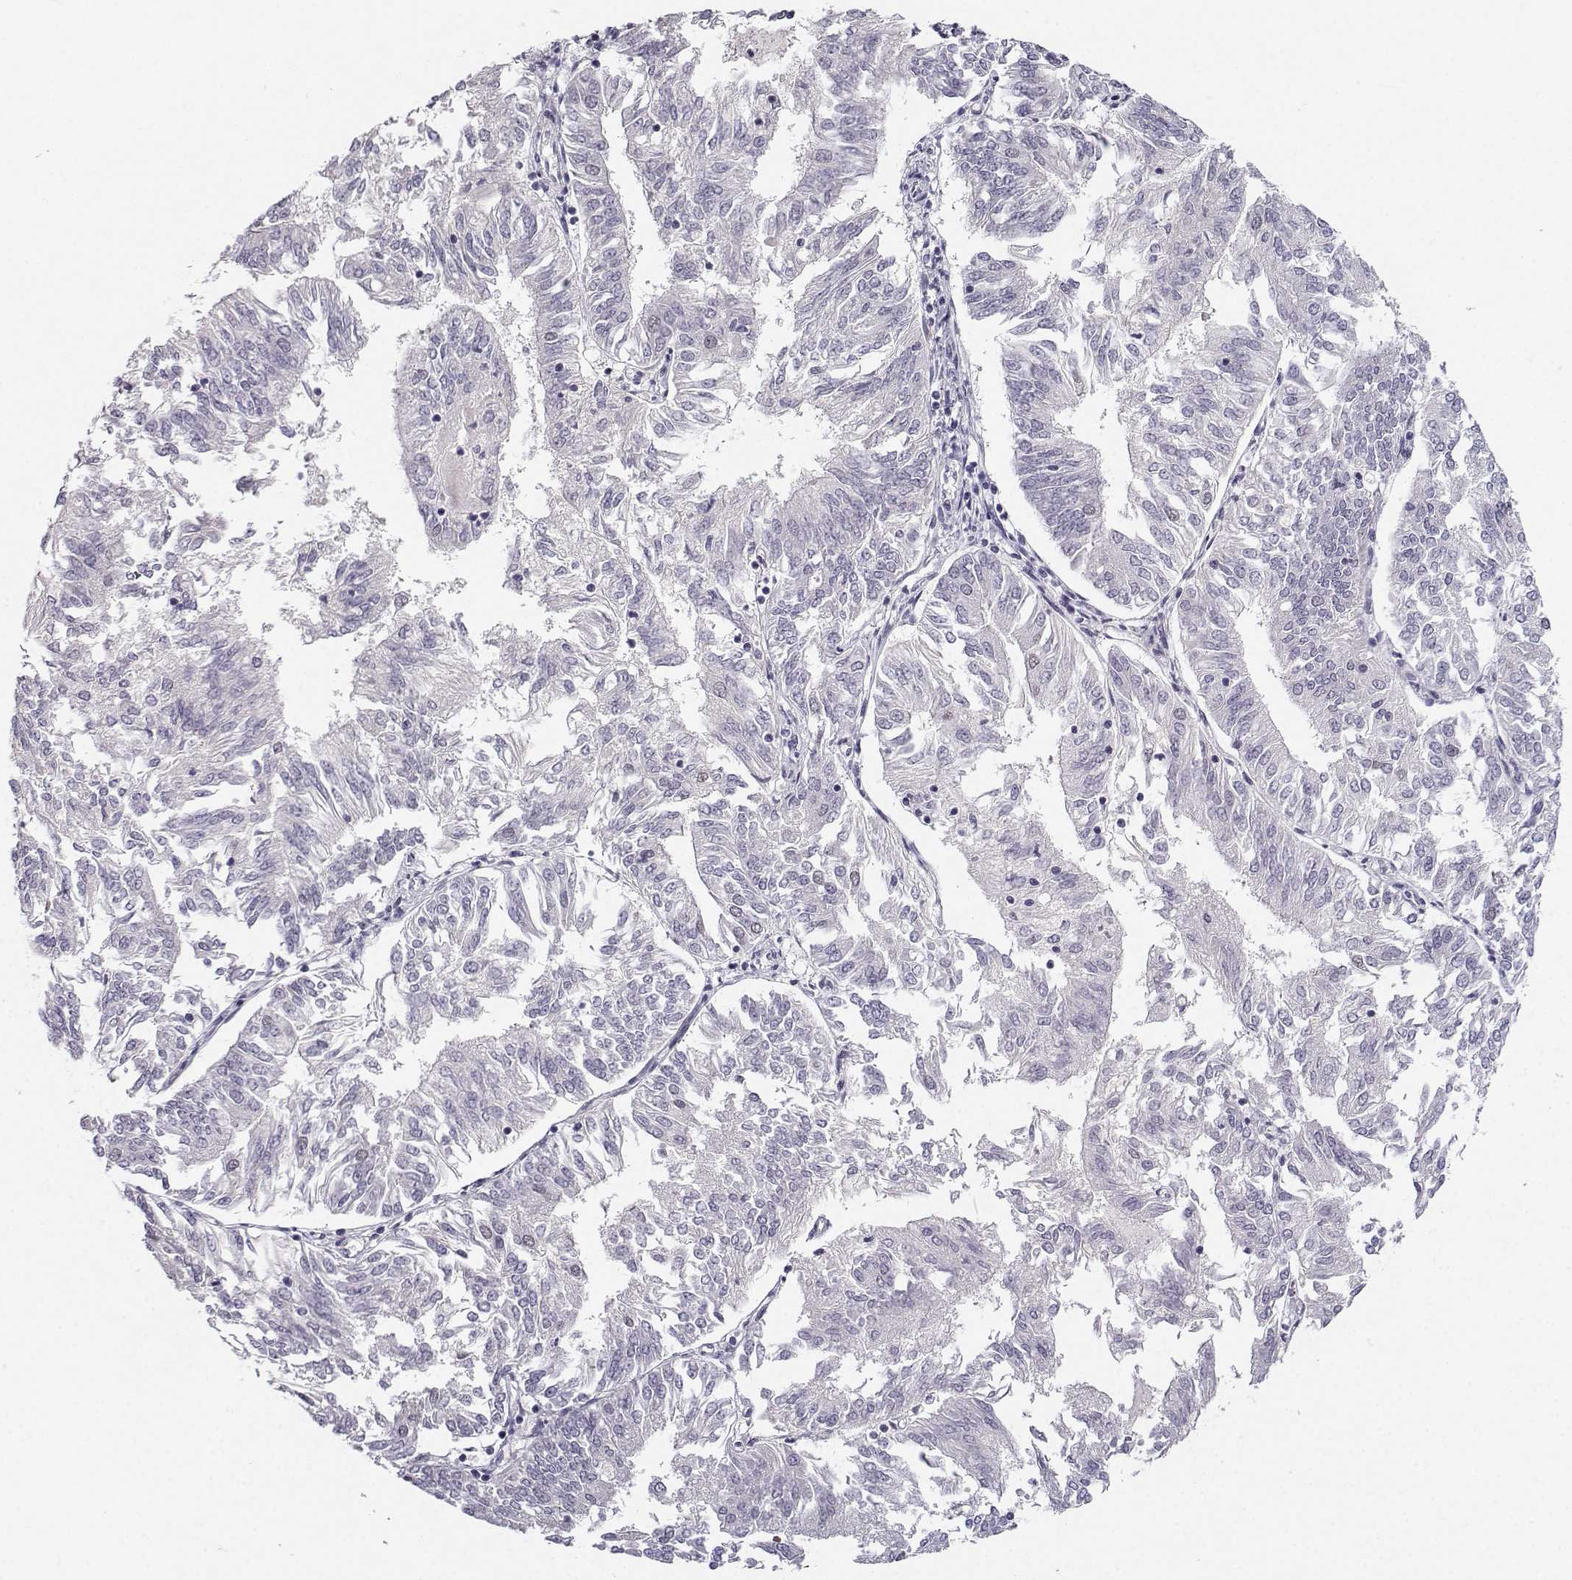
{"staining": {"intensity": "negative", "quantity": "none", "location": "none"}, "tissue": "endometrial cancer", "cell_type": "Tumor cells", "image_type": "cancer", "snomed": [{"axis": "morphology", "description": "Adenocarcinoma, NOS"}, {"axis": "topography", "description": "Endometrium"}], "caption": "IHC micrograph of neoplastic tissue: endometrial cancer stained with DAB (3,3'-diaminobenzidine) exhibits no significant protein expression in tumor cells.", "gene": "LIN28A", "patient": {"sex": "female", "age": 58}}